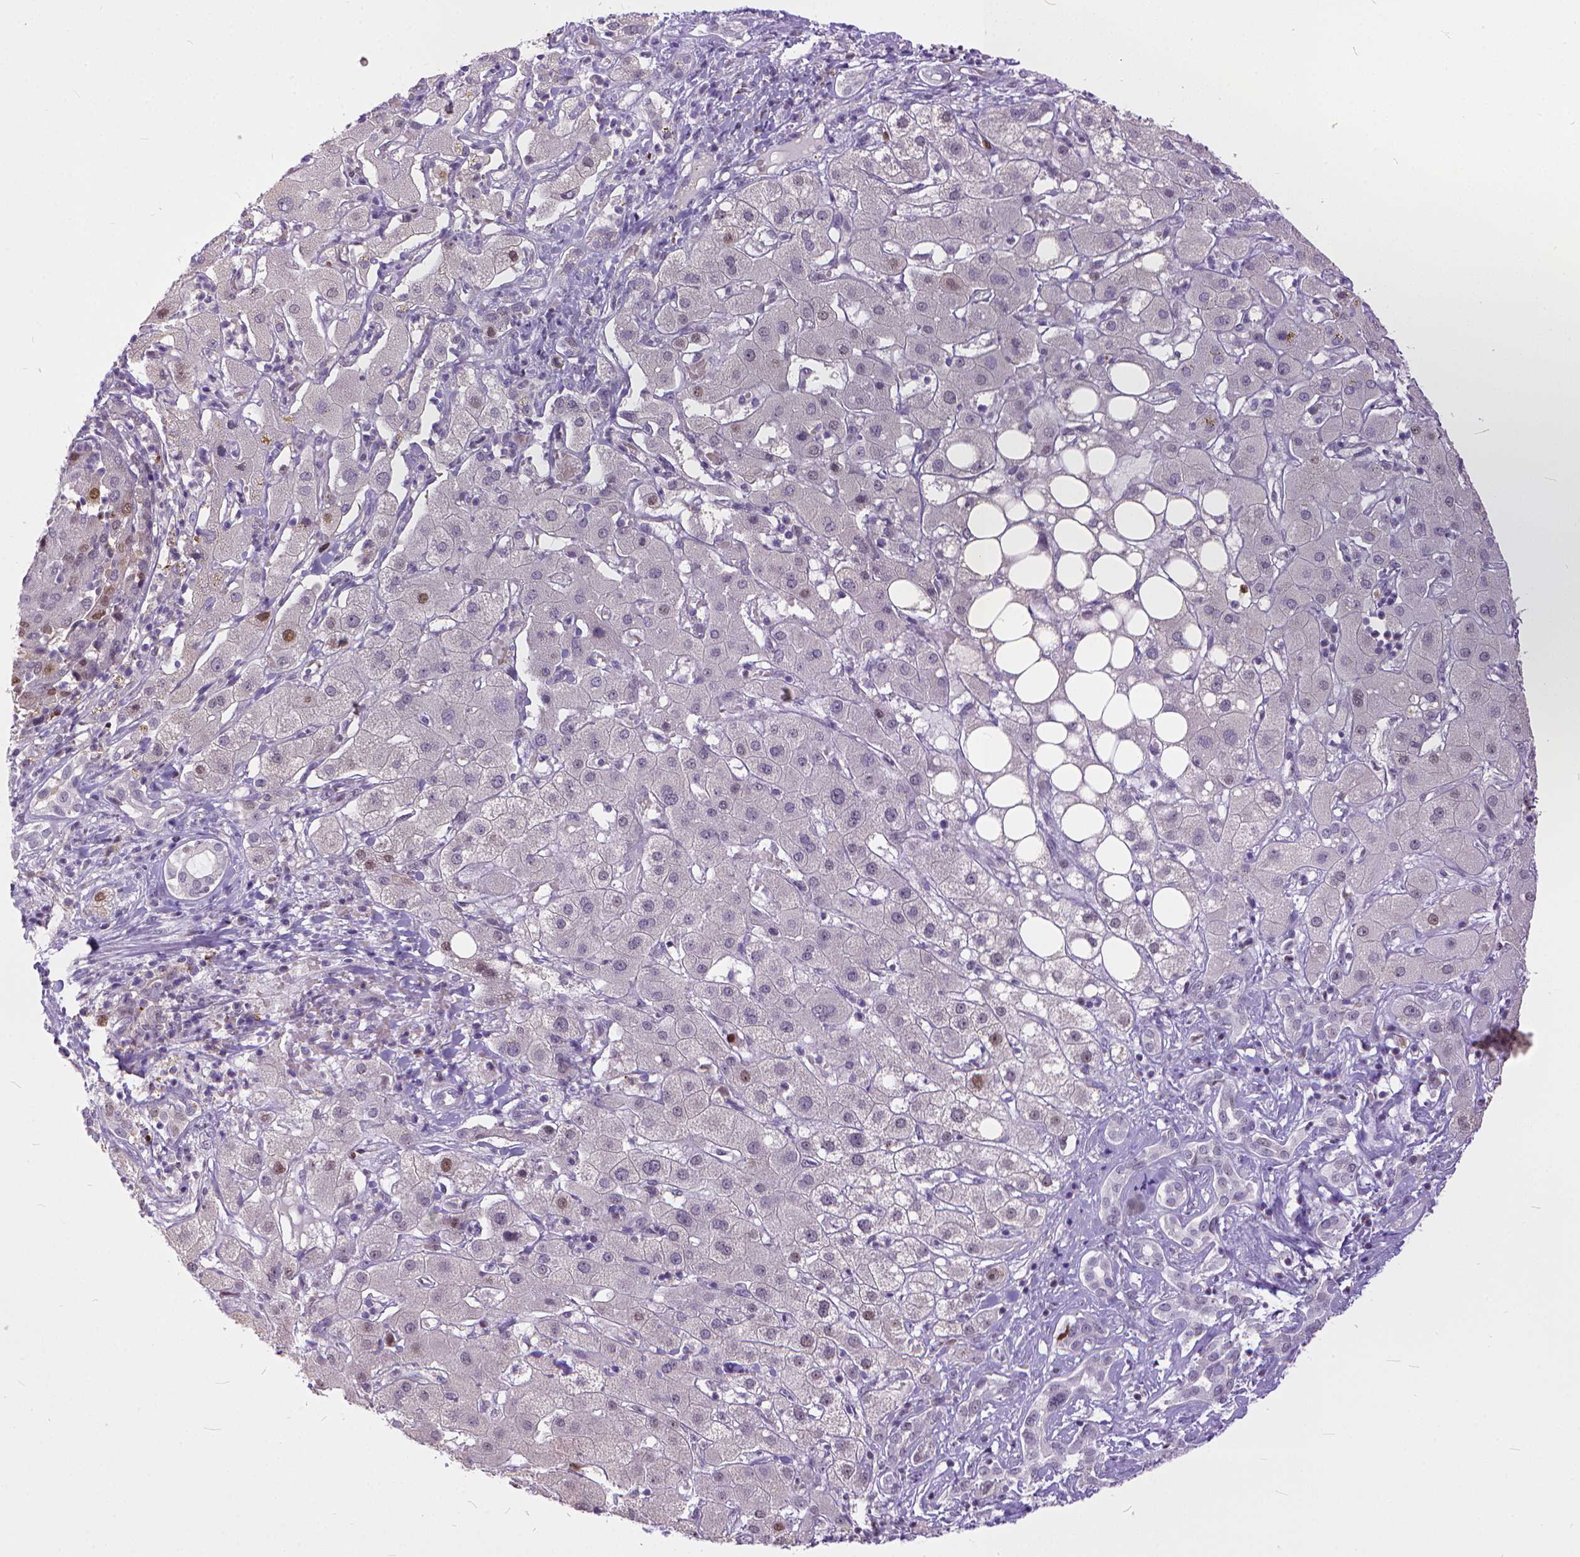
{"staining": {"intensity": "moderate", "quantity": "<25%", "location": "nuclear"}, "tissue": "liver cancer", "cell_type": "Tumor cells", "image_type": "cancer", "snomed": [{"axis": "morphology", "description": "Carcinoma, Hepatocellular, NOS"}, {"axis": "topography", "description": "Liver"}], "caption": "This micrograph shows immunohistochemistry (IHC) staining of human liver cancer (hepatocellular carcinoma), with low moderate nuclear expression in about <25% of tumor cells.", "gene": "ERCC1", "patient": {"sex": "male", "age": 65}}